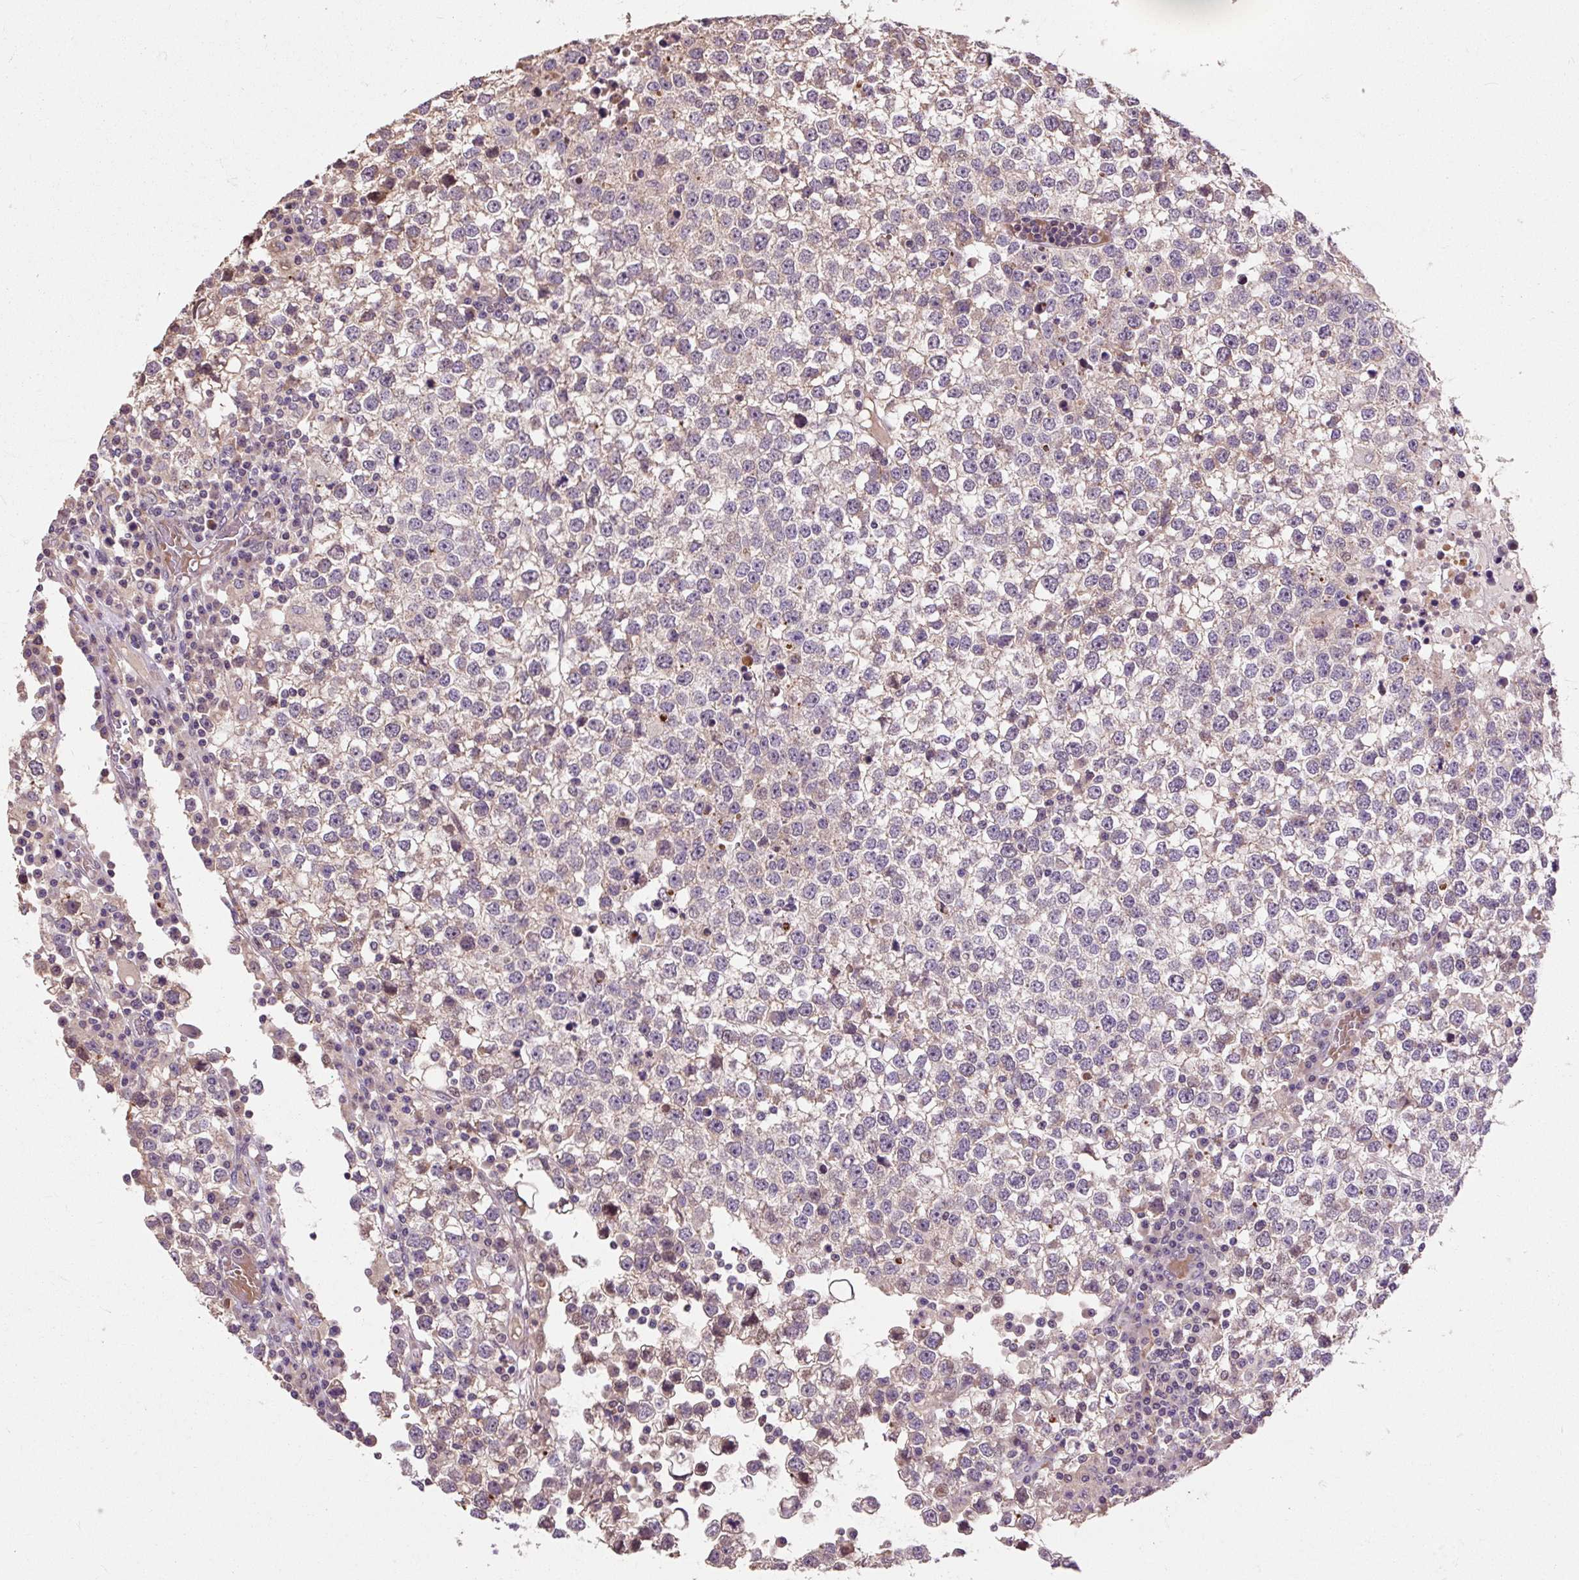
{"staining": {"intensity": "negative", "quantity": "none", "location": "none"}, "tissue": "testis cancer", "cell_type": "Tumor cells", "image_type": "cancer", "snomed": [{"axis": "morphology", "description": "Seminoma, NOS"}, {"axis": "topography", "description": "Testis"}], "caption": "This is a micrograph of immunohistochemistry (IHC) staining of testis cancer (seminoma), which shows no staining in tumor cells.", "gene": "PRIMPOL", "patient": {"sex": "male", "age": 65}}